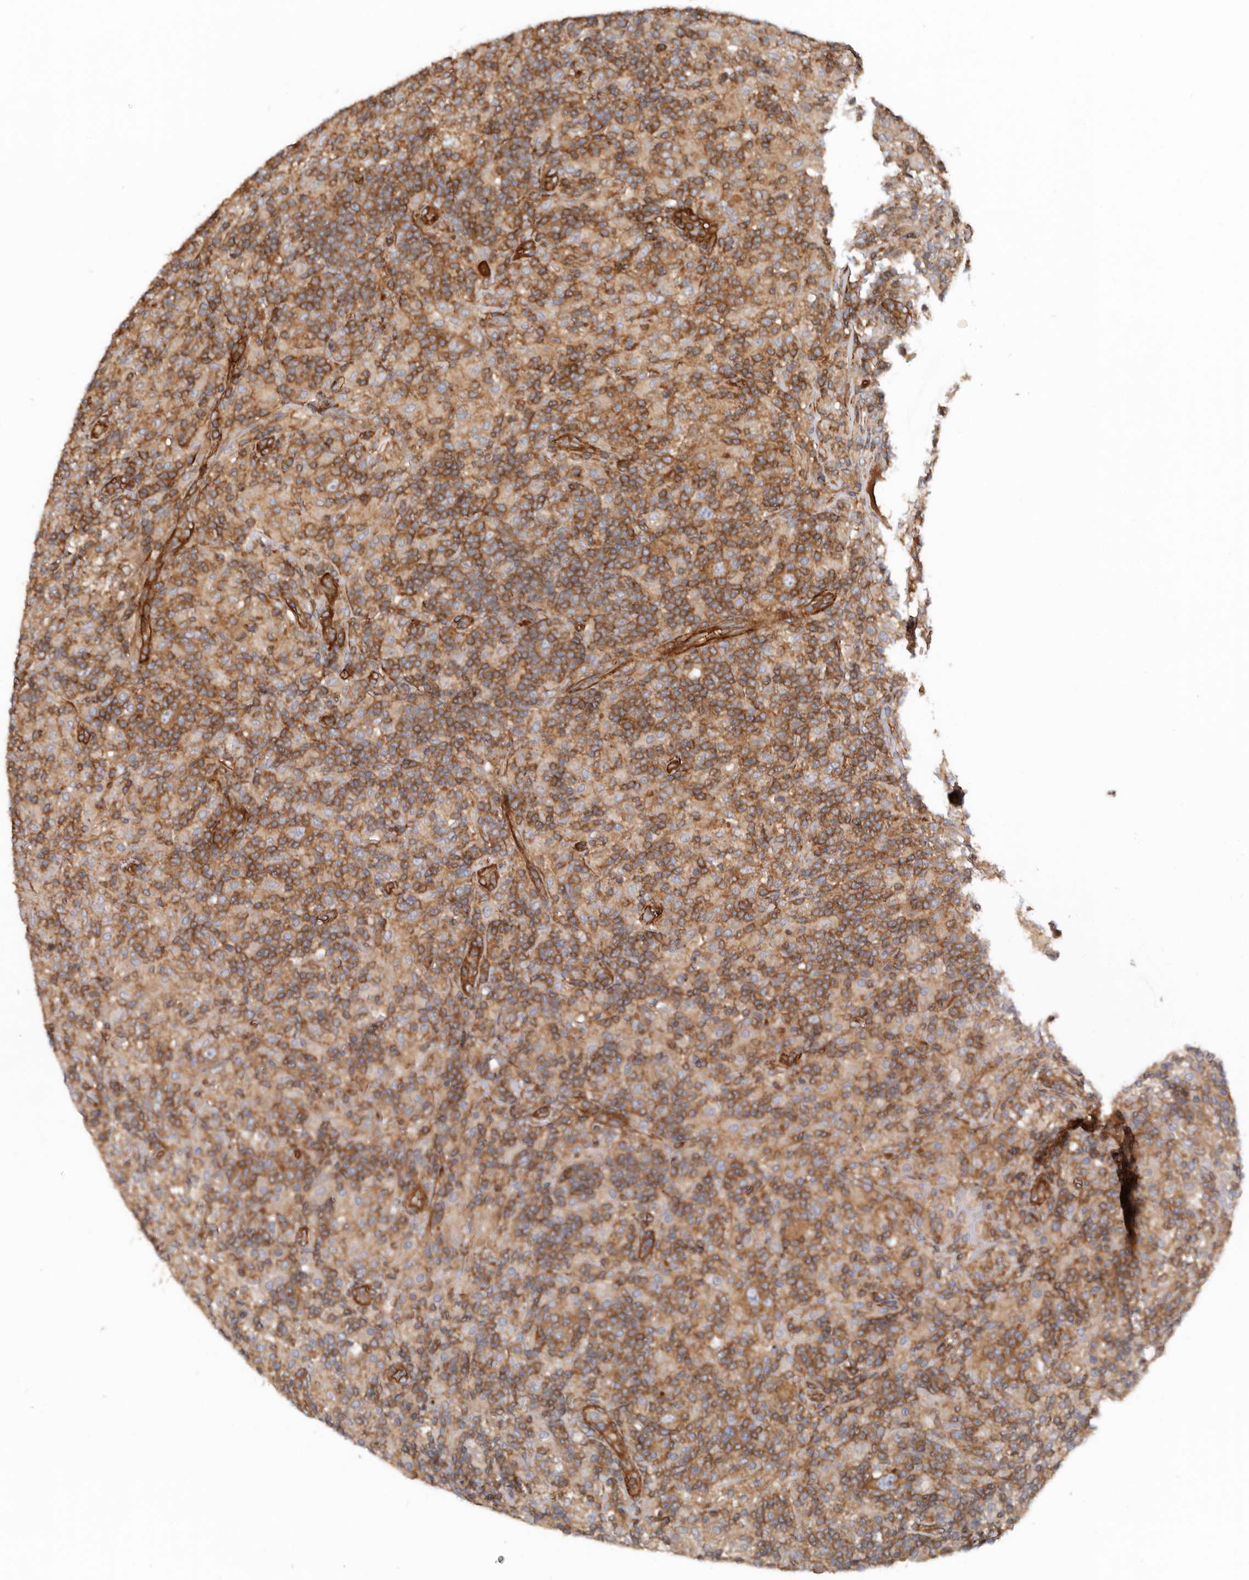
{"staining": {"intensity": "moderate", "quantity": ">75%", "location": "cytoplasmic/membranous"}, "tissue": "lymphoma", "cell_type": "Tumor cells", "image_type": "cancer", "snomed": [{"axis": "morphology", "description": "Hodgkin's disease, NOS"}, {"axis": "topography", "description": "Lymph node"}], "caption": "There is medium levels of moderate cytoplasmic/membranous expression in tumor cells of lymphoma, as demonstrated by immunohistochemical staining (brown color).", "gene": "TMC7", "patient": {"sex": "male", "age": 70}}